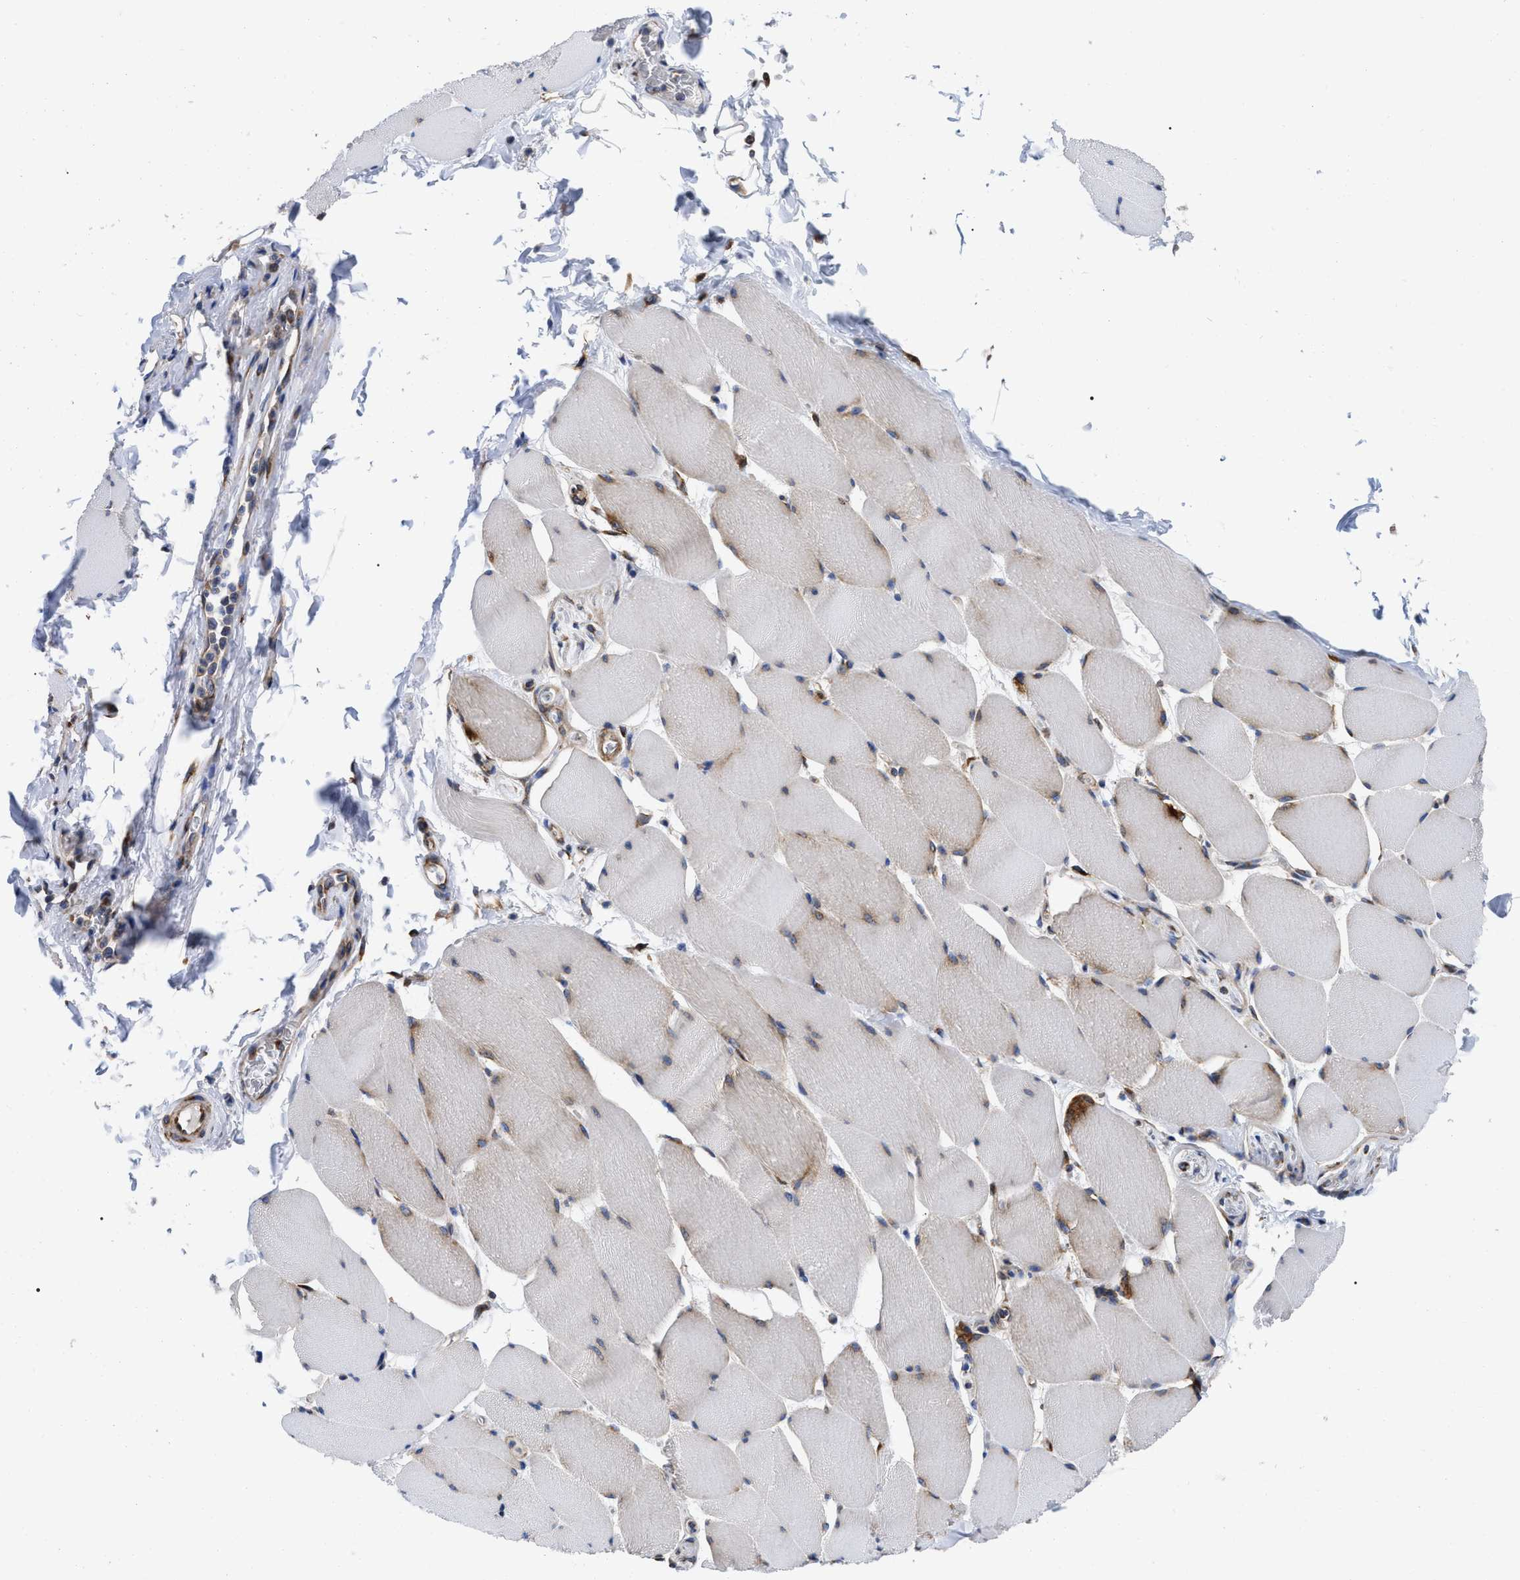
{"staining": {"intensity": "weak", "quantity": "25%-75%", "location": "cytoplasmic/membranous"}, "tissue": "skeletal muscle", "cell_type": "Myocytes", "image_type": "normal", "snomed": [{"axis": "morphology", "description": "Normal tissue, NOS"}, {"axis": "topography", "description": "Skeletal muscle"}], "caption": "The image exhibits immunohistochemical staining of normal skeletal muscle. There is weak cytoplasmic/membranous expression is seen in approximately 25%-75% of myocytes. The protein is stained brown, and the nuclei are stained in blue (DAB IHC with brightfield microscopy, high magnification).", "gene": "FAM120A", "patient": {"sex": "male", "age": 62}}